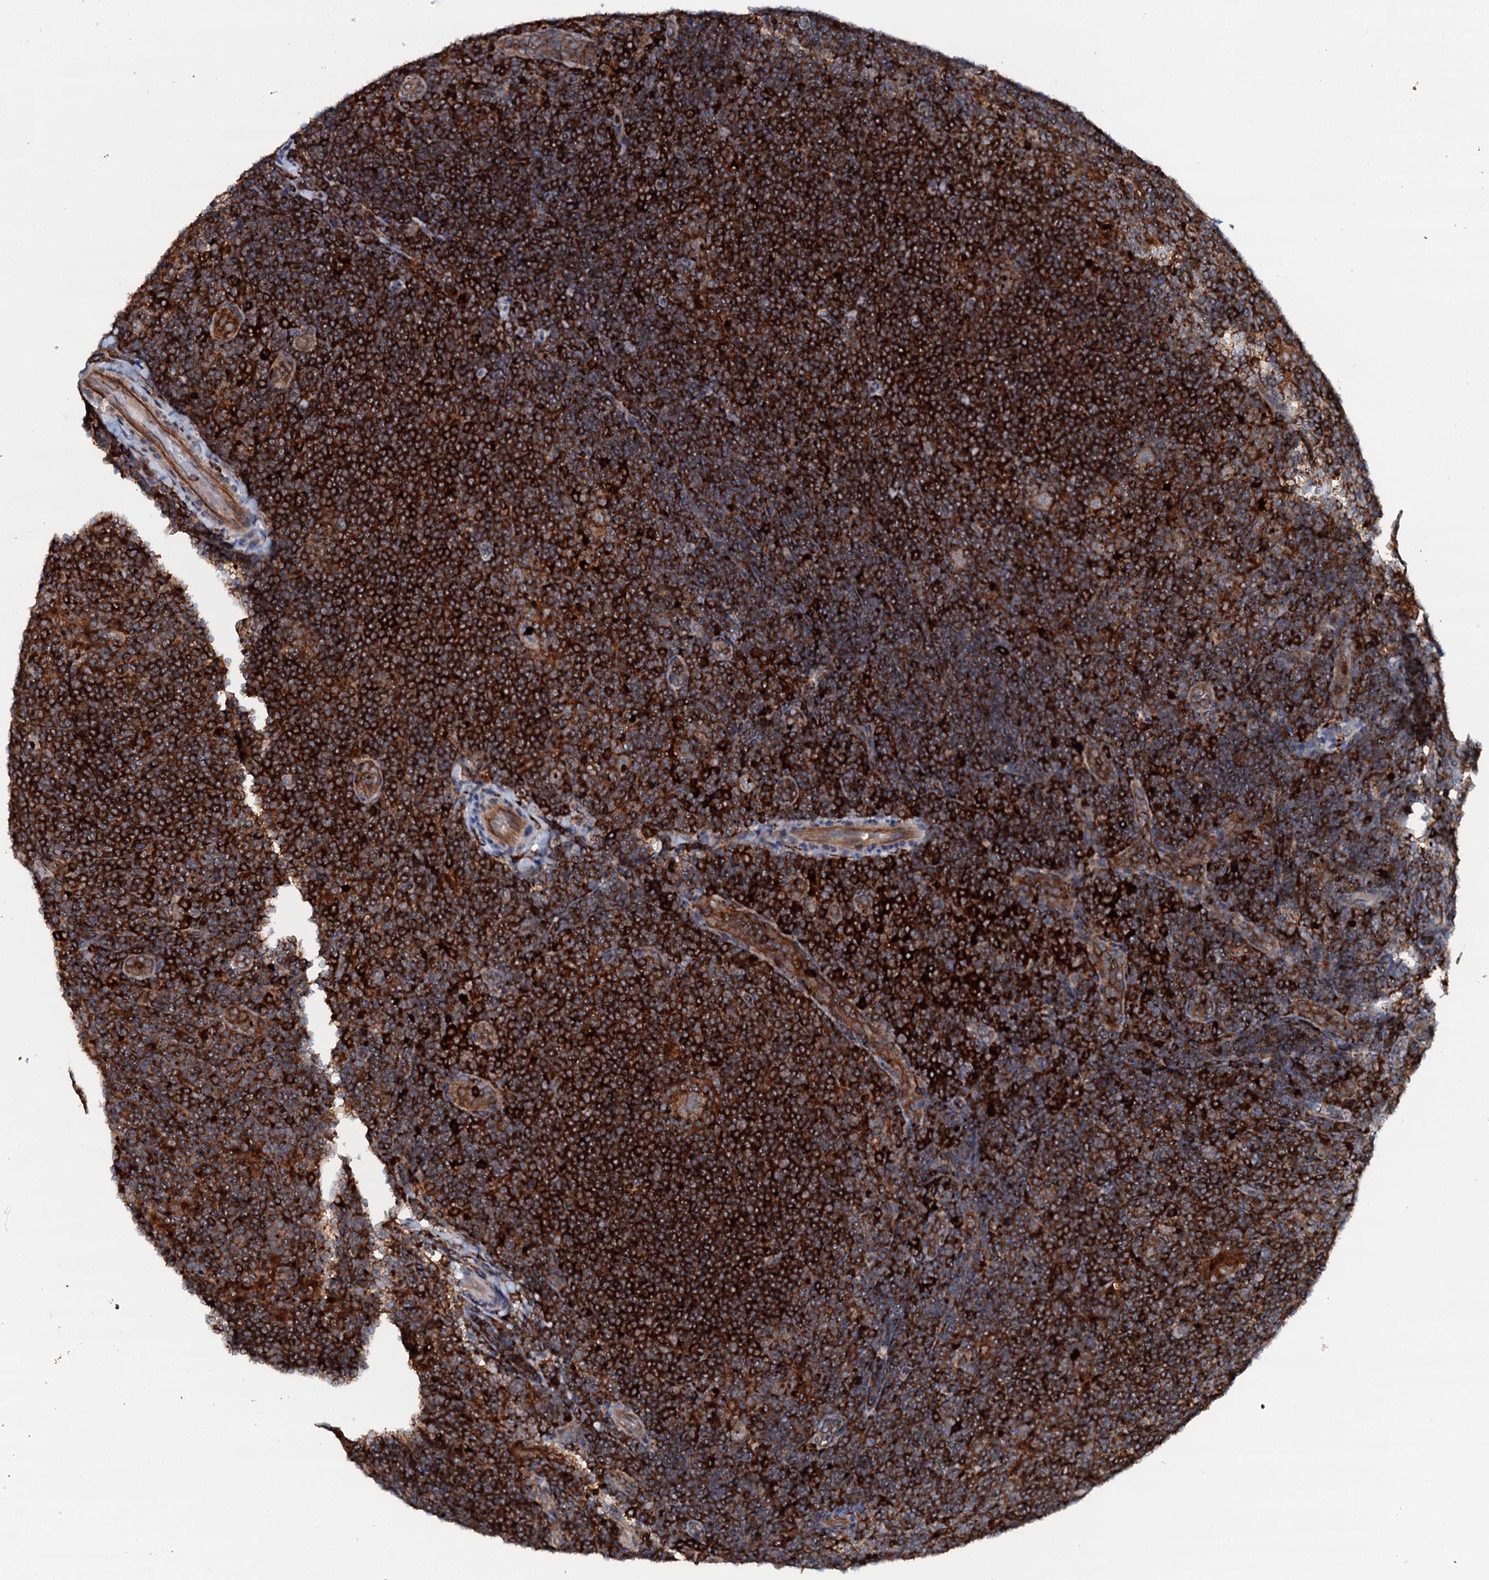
{"staining": {"intensity": "moderate", "quantity": "<25%", "location": "cytoplasmic/membranous"}, "tissue": "lymphoma", "cell_type": "Tumor cells", "image_type": "cancer", "snomed": [{"axis": "morphology", "description": "Hodgkin's disease, NOS"}, {"axis": "topography", "description": "Lymph node"}], "caption": "Lymphoma stained with DAB immunohistochemistry displays low levels of moderate cytoplasmic/membranous positivity in about <25% of tumor cells.", "gene": "VAMP8", "patient": {"sex": "female", "age": 57}}